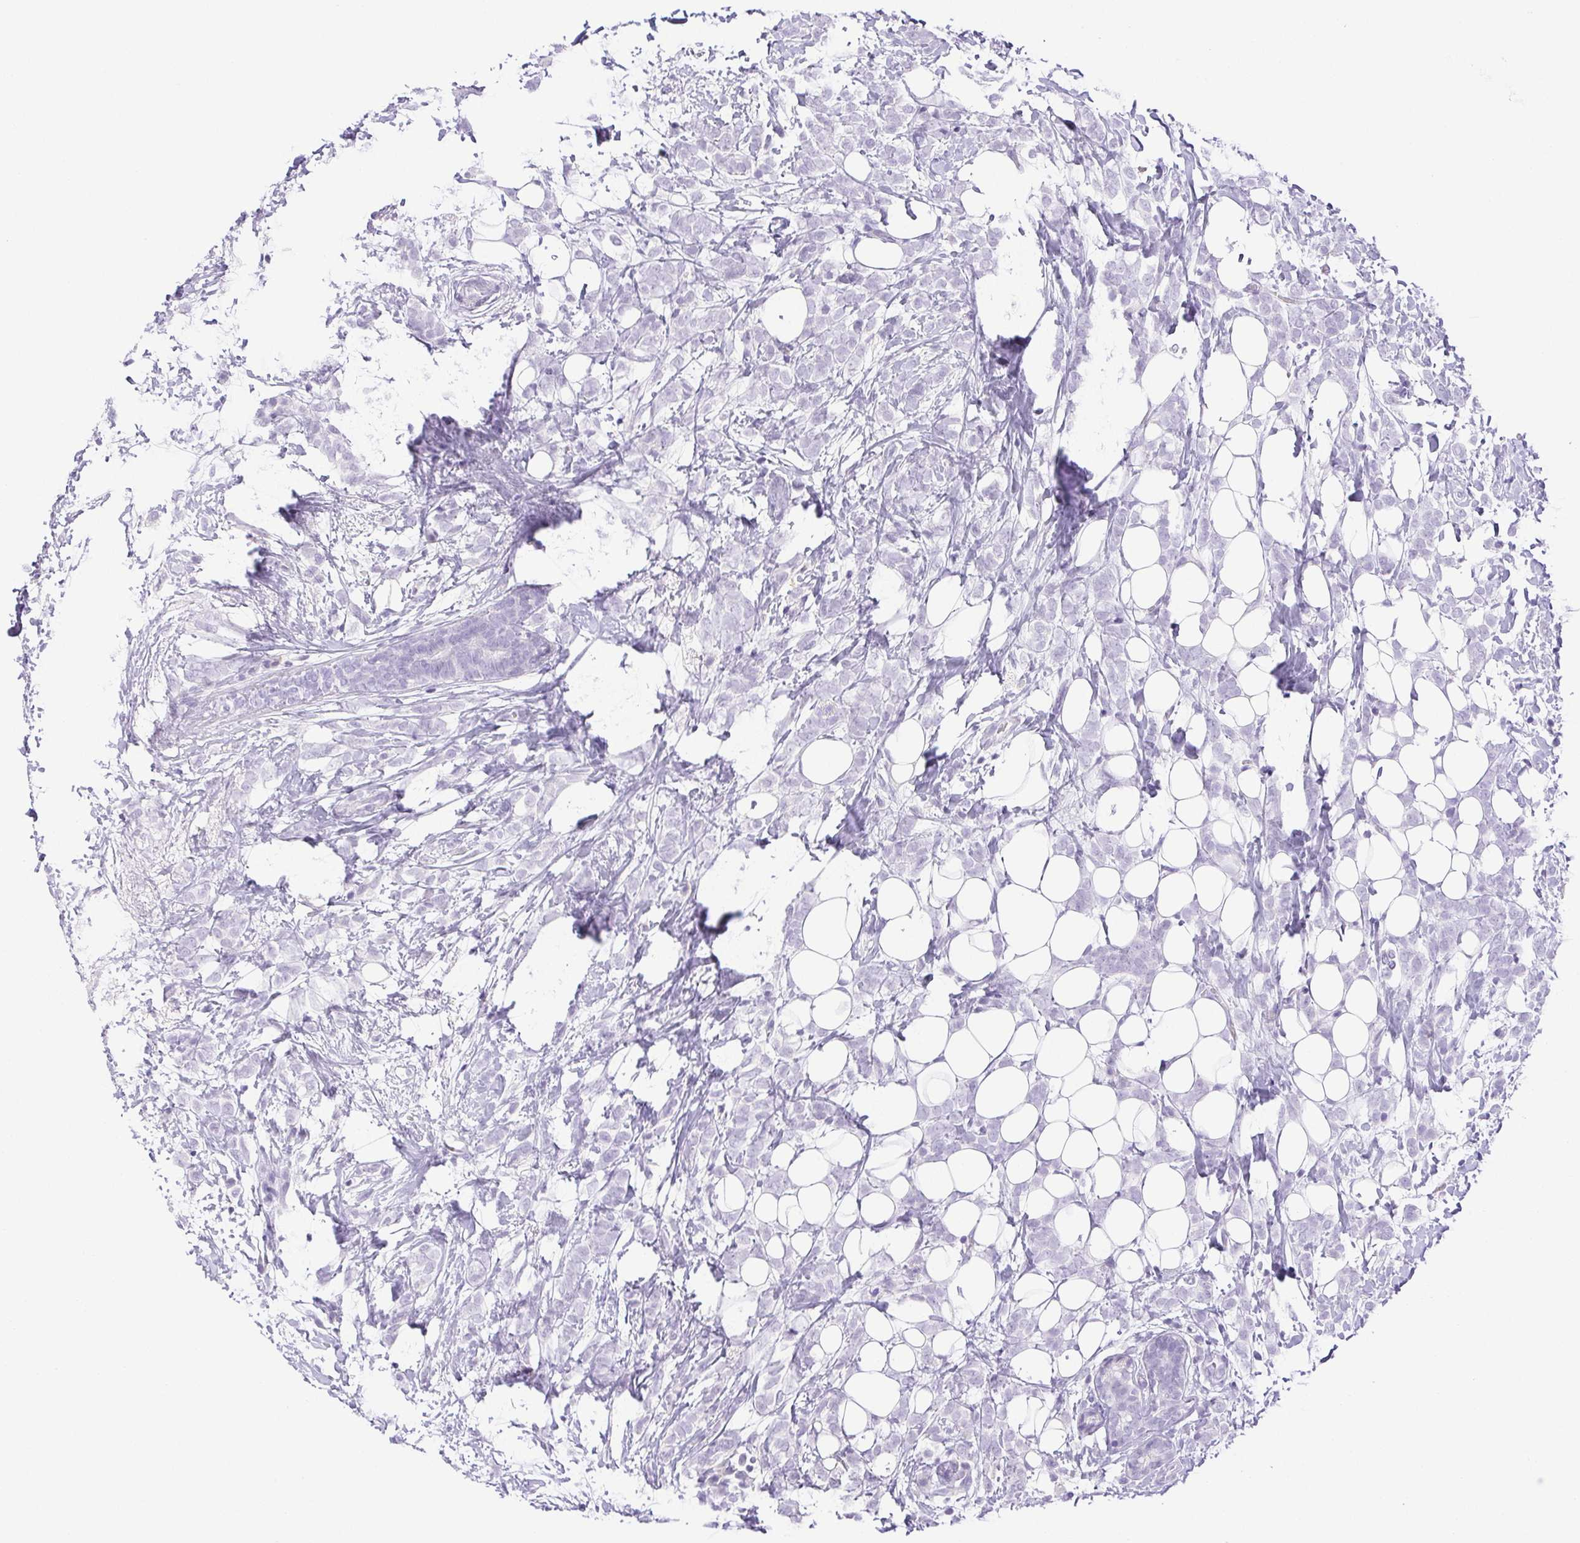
{"staining": {"intensity": "negative", "quantity": "none", "location": "none"}, "tissue": "breast cancer", "cell_type": "Tumor cells", "image_type": "cancer", "snomed": [{"axis": "morphology", "description": "Lobular carcinoma"}, {"axis": "topography", "description": "Breast"}], "caption": "High magnification brightfield microscopy of breast lobular carcinoma stained with DAB (brown) and counterstained with hematoxylin (blue): tumor cells show no significant staining.", "gene": "HLA-G", "patient": {"sex": "female", "age": 49}}